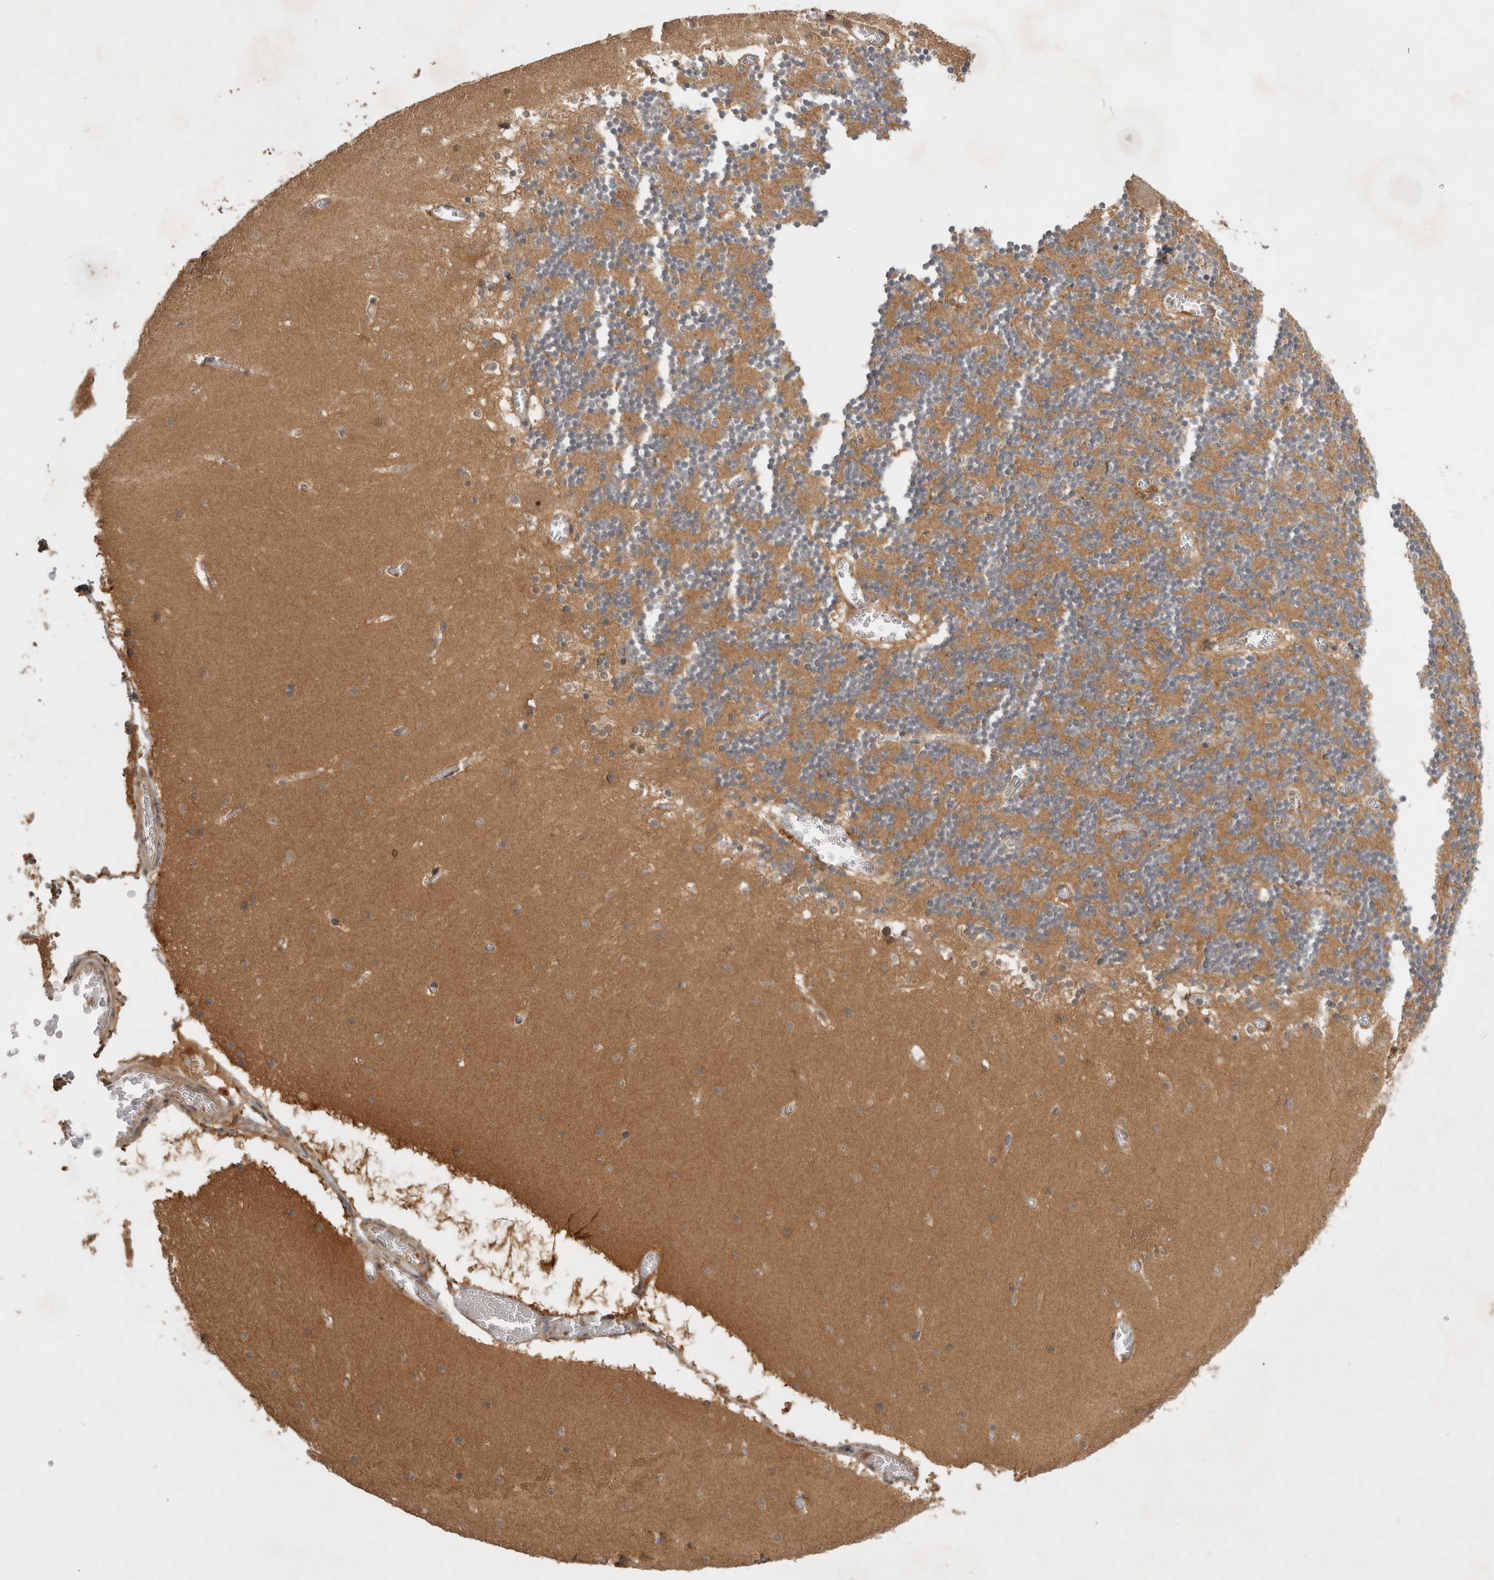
{"staining": {"intensity": "moderate", "quantity": ">75%", "location": "cytoplasmic/membranous"}, "tissue": "cerebellum", "cell_type": "Cells in granular layer", "image_type": "normal", "snomed": [{"axis": "morphology", "description": "Normal tissue, NOS"}, {"axis": "topography", "description": "Cerebellum"}], "caption": "This photomicrograph shows immunohistochemistry staining of benign cerebellum, with medium moderate cytoplasmic/membranous expression in approximately >75% of cells in granular layer.", "gene": "VEPH1", "patient": {"sex": "female", "age": 28}}